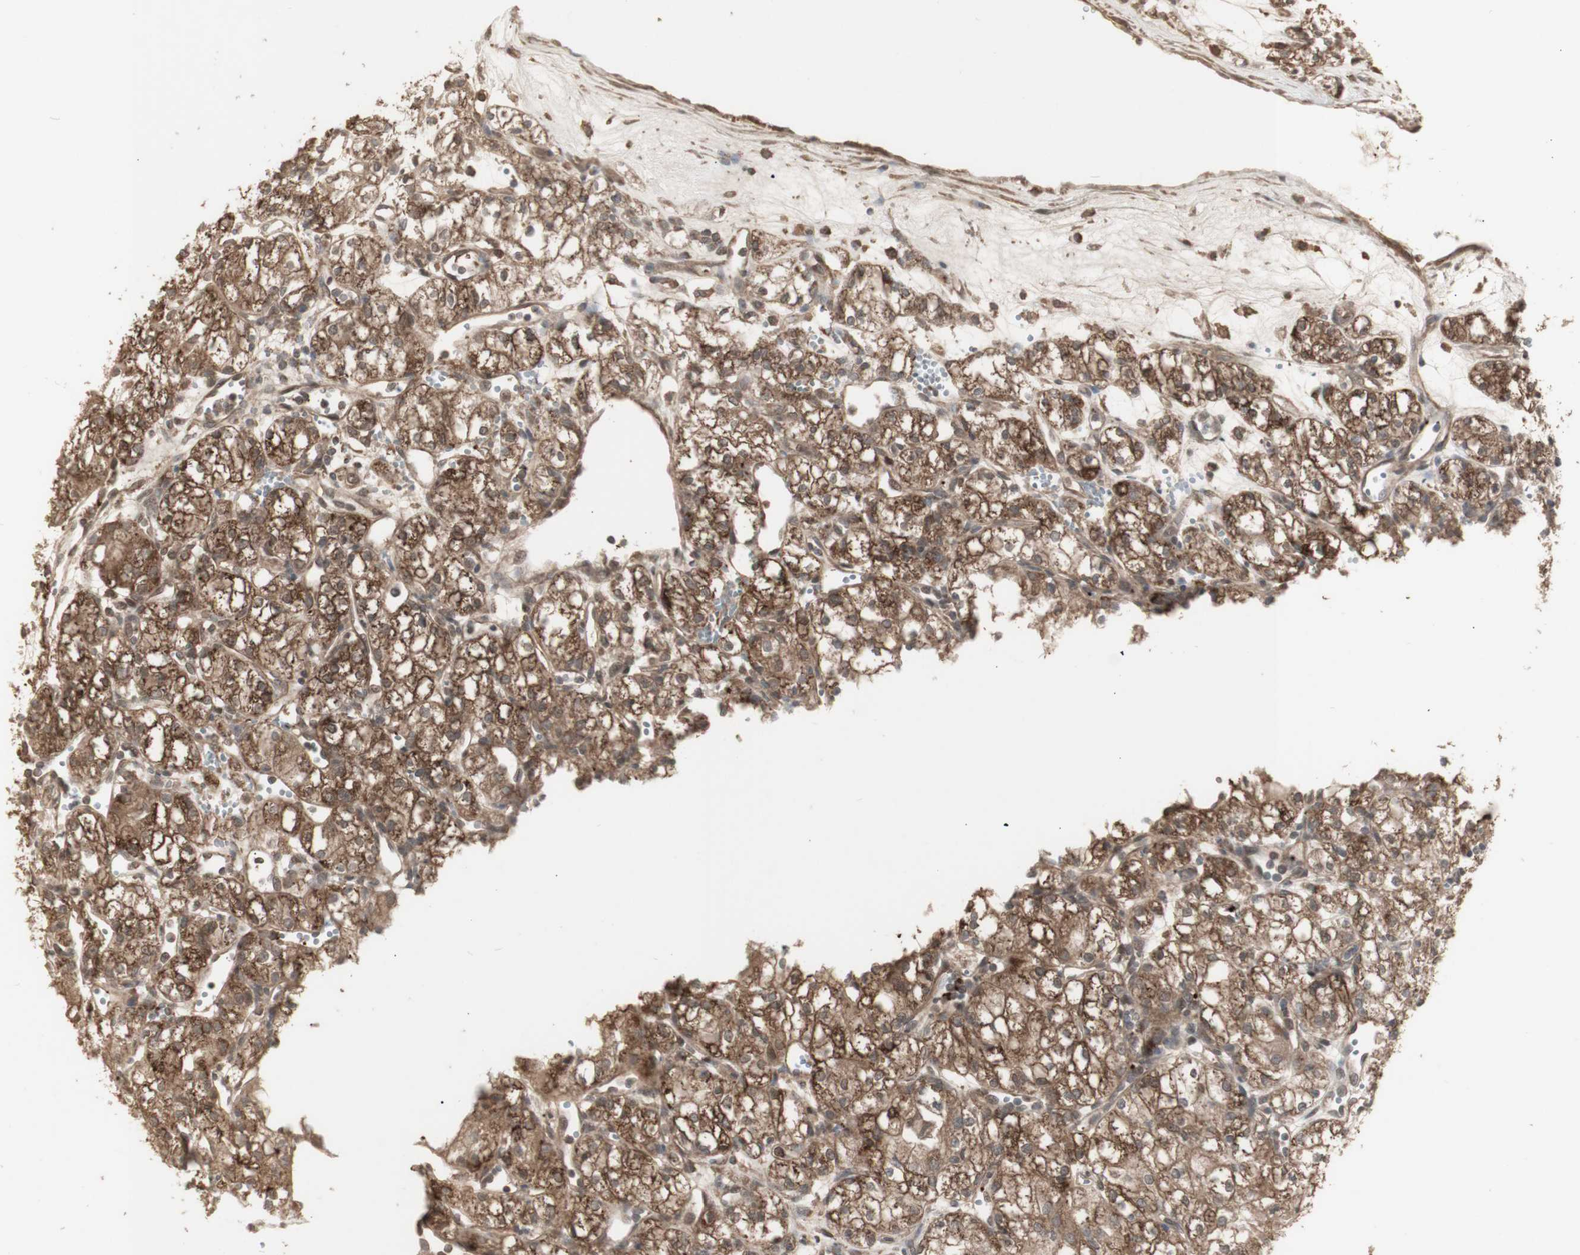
{"staining": {"intensity": "moderate", "quantity": ">75%", "location": "cytoplasmic/membranous"}, "tissue": "renal cancer", "cell_type": "Tumor cells", "image_type": "cancer", "snomed": [{"axis": "morphology", "description": "Normal tissue, NOS"}, {"axis": "morphology", "description": "Adenocarcinoma, NOS"}, {"axis": "topography", "description": "Kidney"}], "caption": "A photomicrograph of renal adenocarcinoma stained for a protein reveals moderate cytoplasmic/membranous brown staining in tumor cells.", "gene": "ALOX12", "patient": {"sex": "male", "age": 59}}